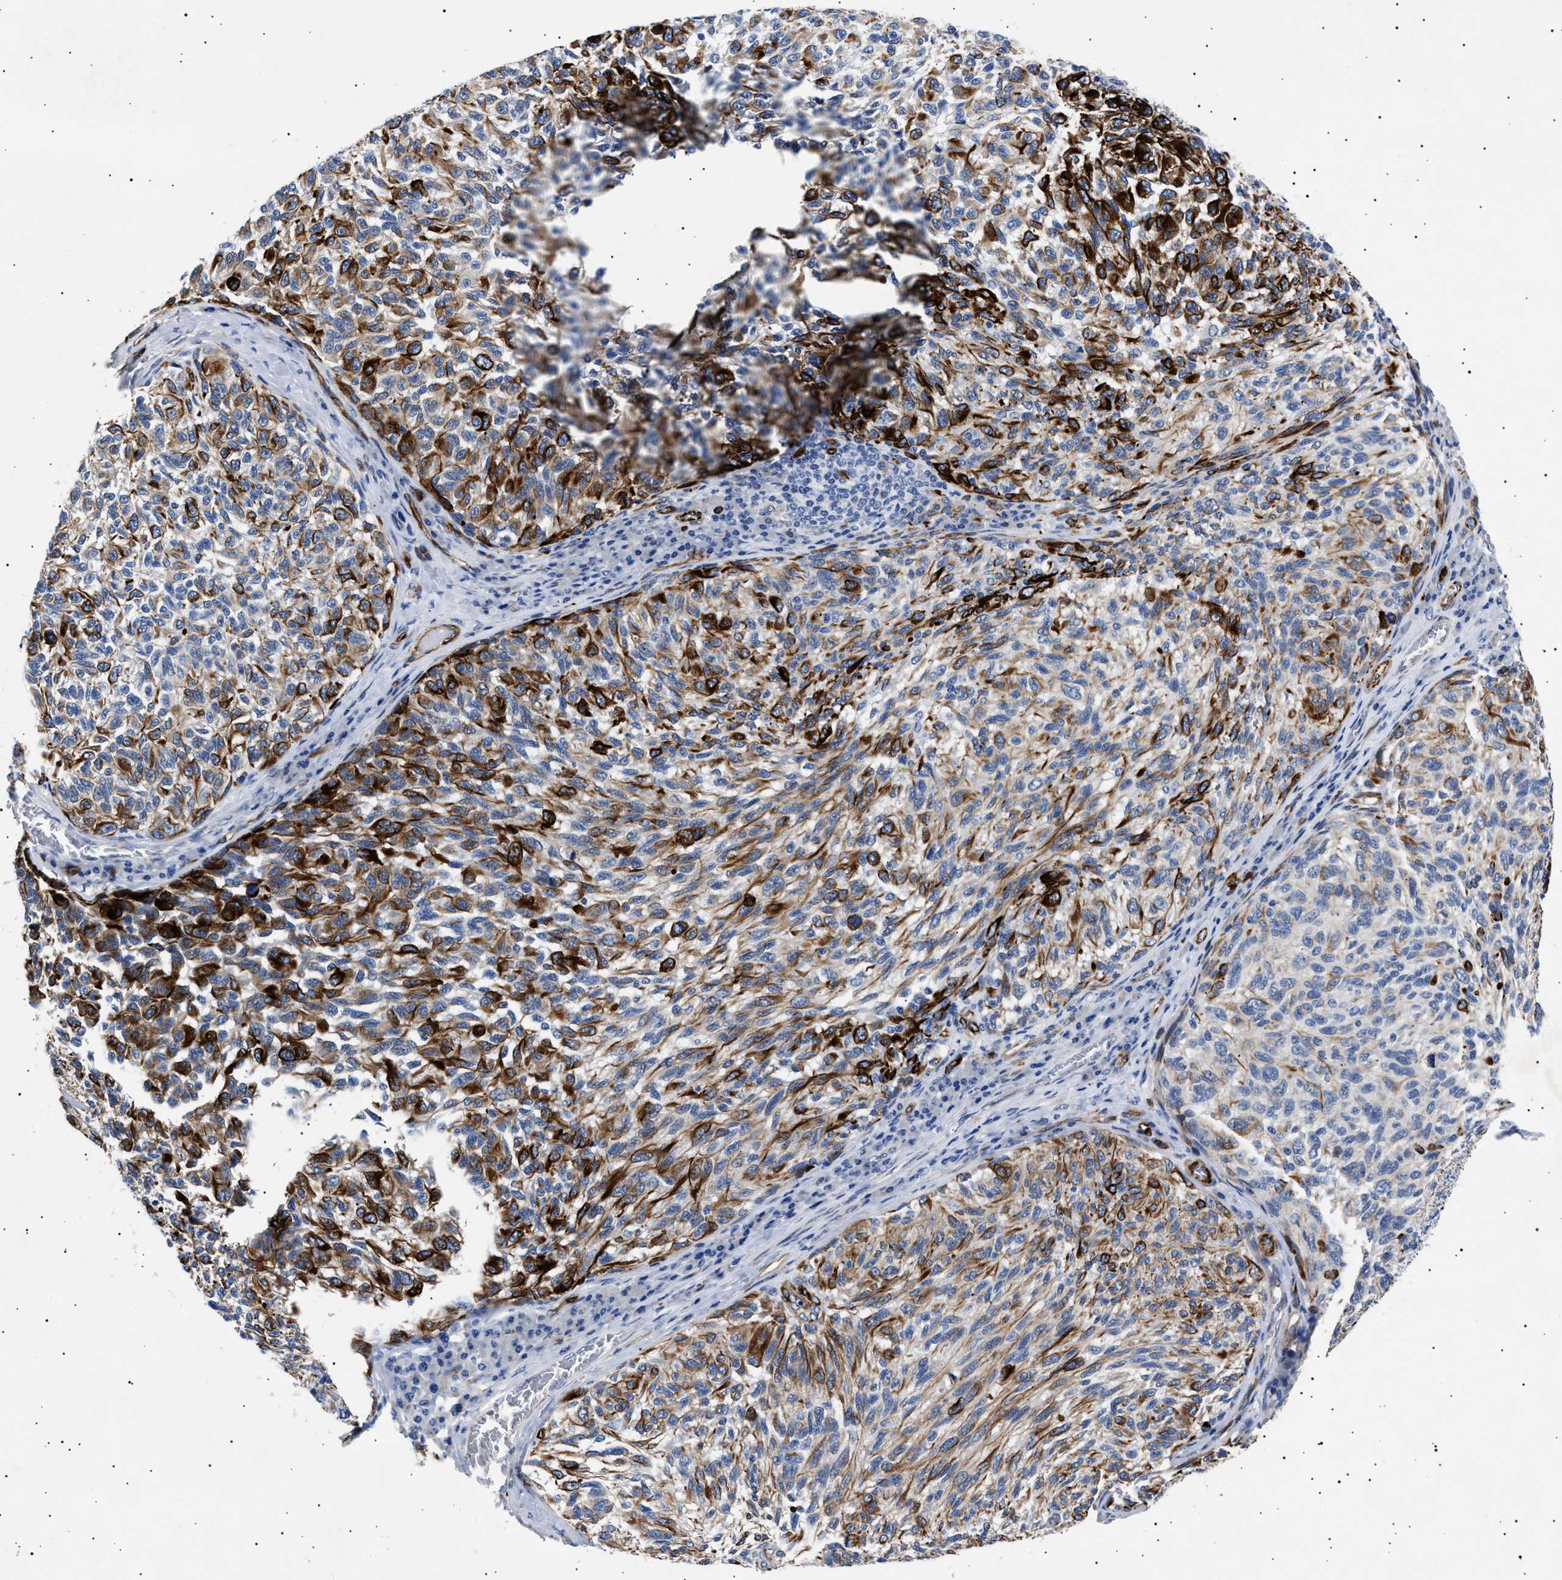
{"staining": {"intensity": "moderate", "quantity": "25%-75%", "location": "cytoplasmic/membranous"}, "tissue": "melanoma", "cell_type": "Tumor cells", "image_type": "cancer", "snomed": [{"axis": "morphology", "description": "Malignant melanoma, NOS"}, {"axis": "topography", "description": "Skin"}], "caption": "Protein expression analysis of melanoma exhibits moderate cytoplasmic/membranous staining in approximately 25%-75% of tumor cells. (Brightfield microscopy of DAB IHC at high magnification).", "gene": "OLFML2A", "patient": {"sex": "female", "age": 73}}